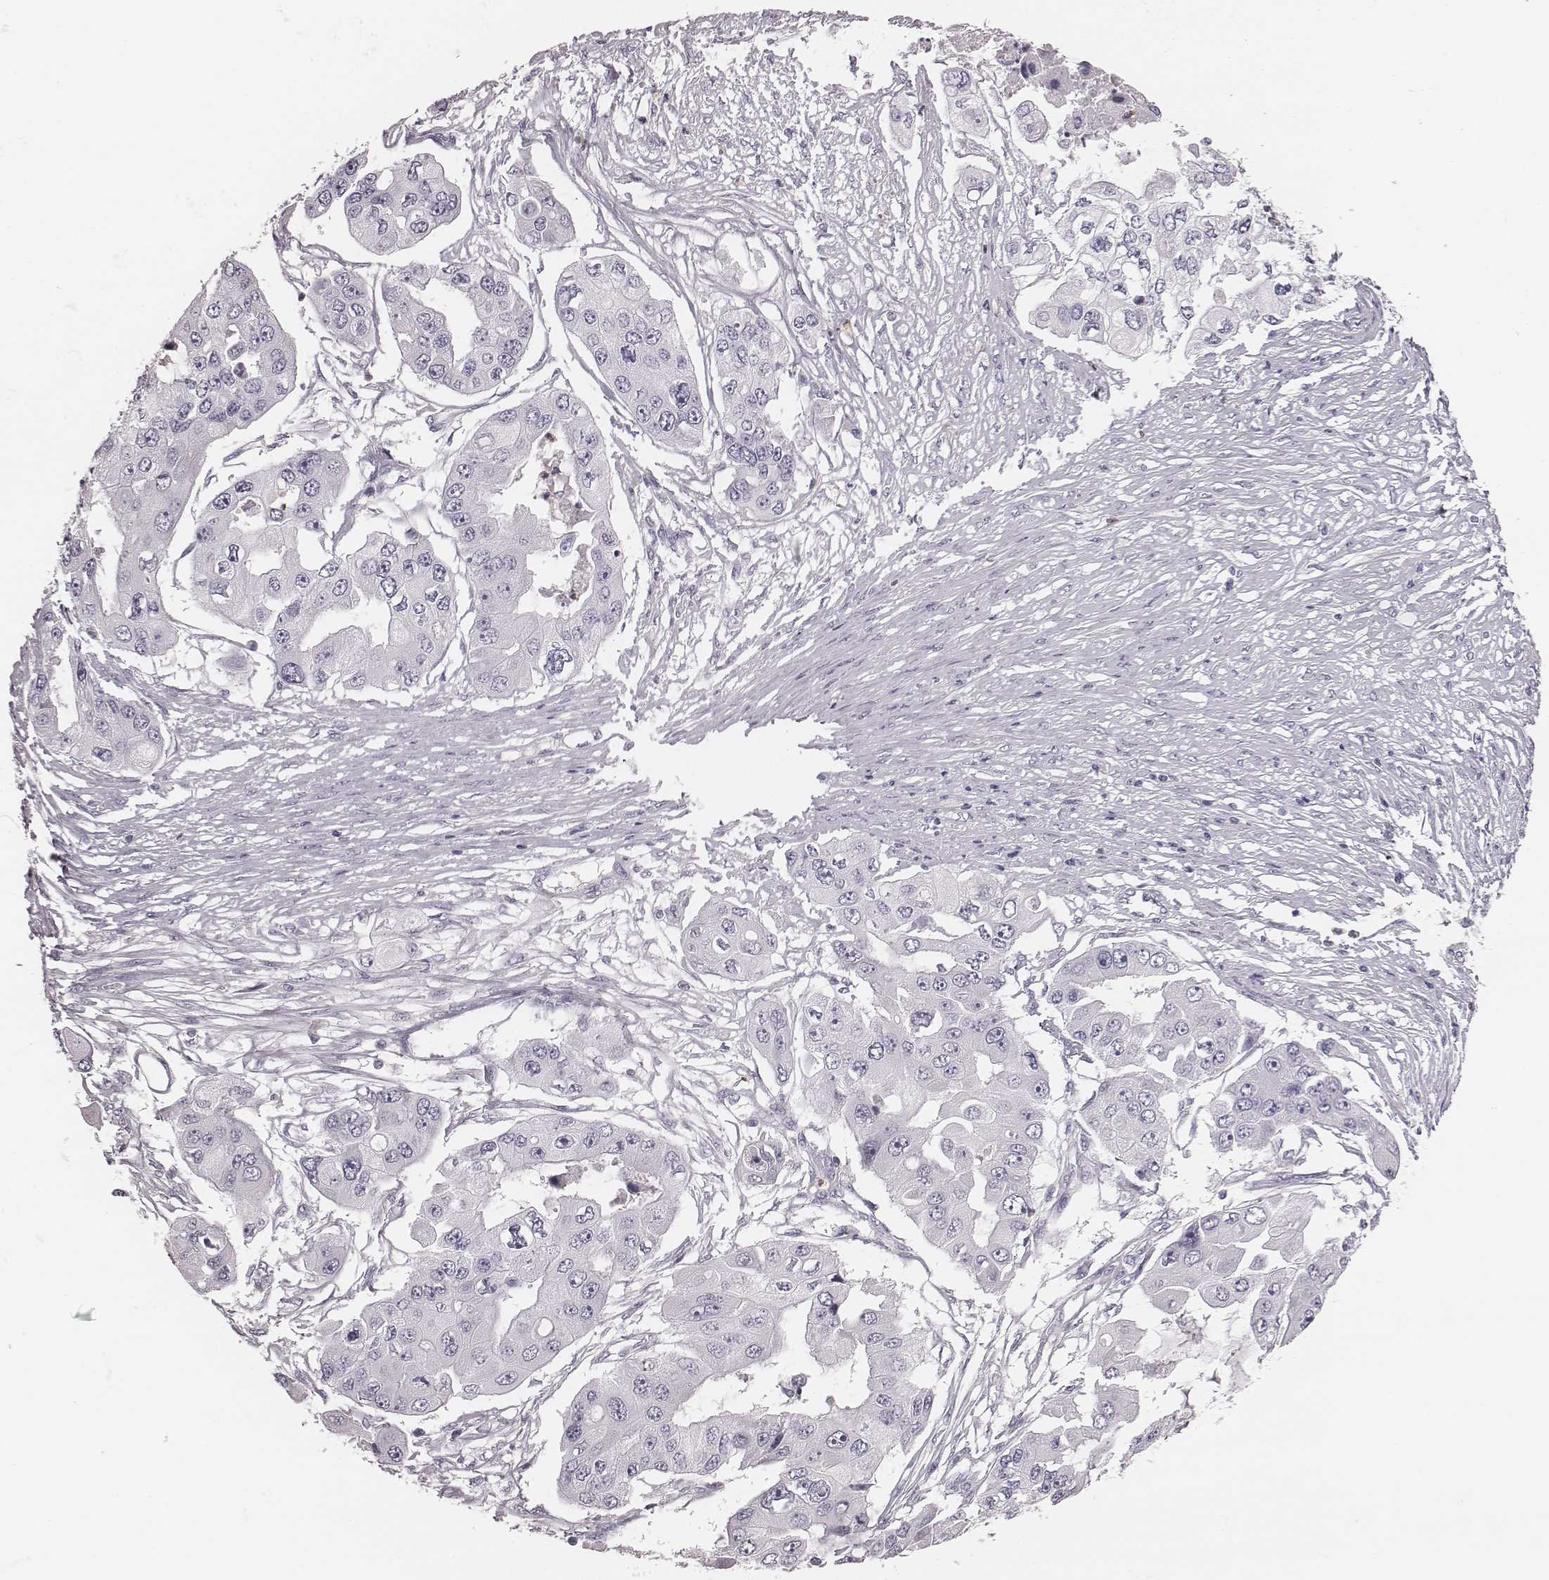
{"staining": {"intensity": "negative", "quantity": "none", "location": "none"}, "tissue": "ovarian cancer", "cell_type": "Tumor cells", "image_type": "cancer", "snomed": [{"axis": "morphology", "description": "Cystadenocarcinoma, serous, NOS"}, {"axis": "topography", "description": "Ovary"}], "caption": "This is an immunohistochemistry micrograph of ovarian cancer. There is no positivity in tumor cells.", "gene": "ZNF365", "patient": {"sex": "female", "age": 56}}